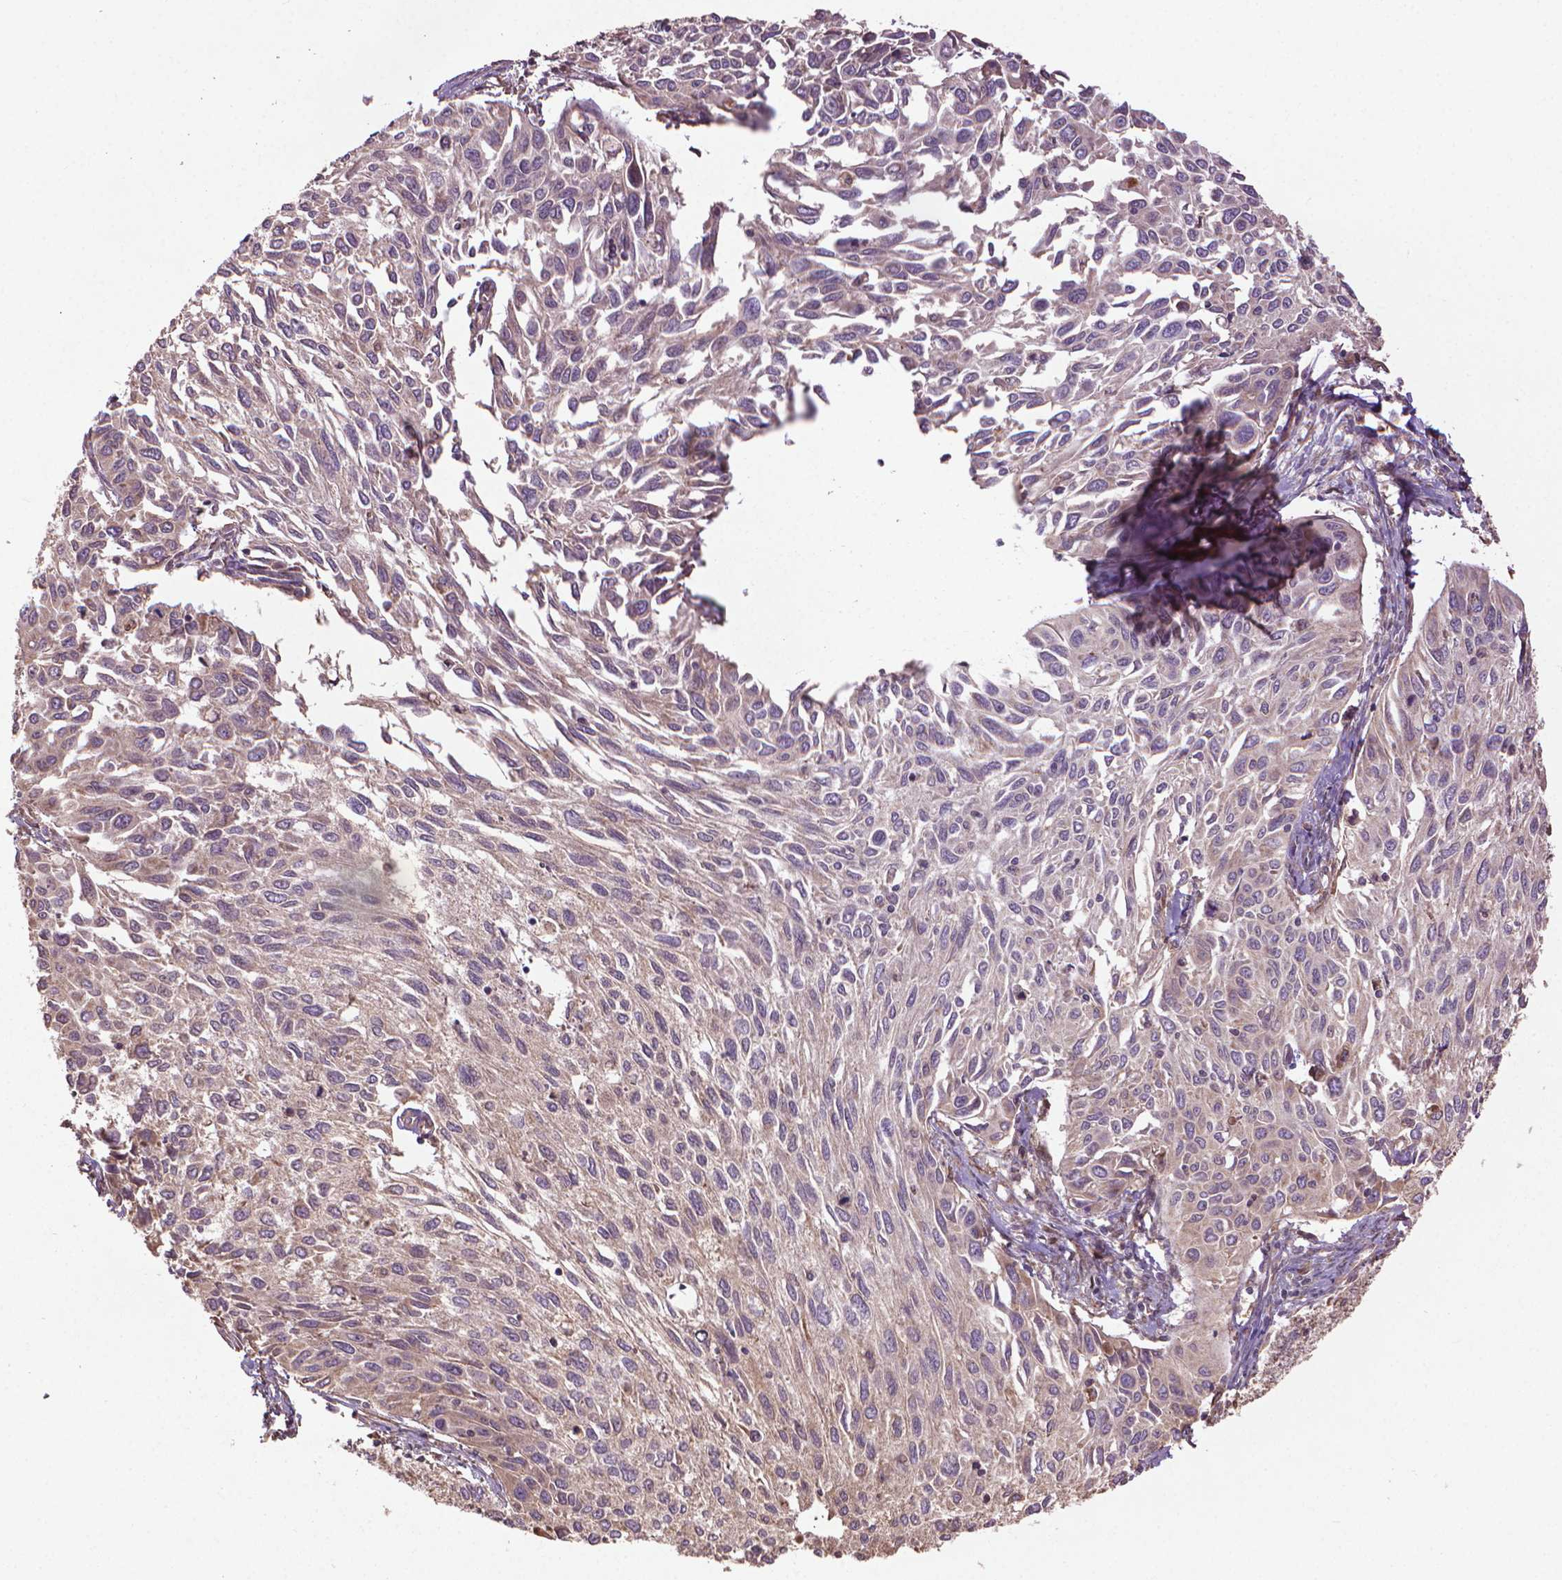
{"staining": {"intensity": "negative", "quantity": "none", "location": "none"}, "tissue": "cervical cancer", "cell_type": "Tumor cells", "image_type": "cancer", "snomed": [{"axis": "morphology", "description": "Squamous cell carcinoma, NOS"}, {"axis": "topography", "description": "Cervix"}], "caption": "An image of cervical squamous cell carcinoma stained for a protein exhibits no brown staining in tumor cells.", "gene": "GAS1", "patient": {"sex": "female", "age": 50}}